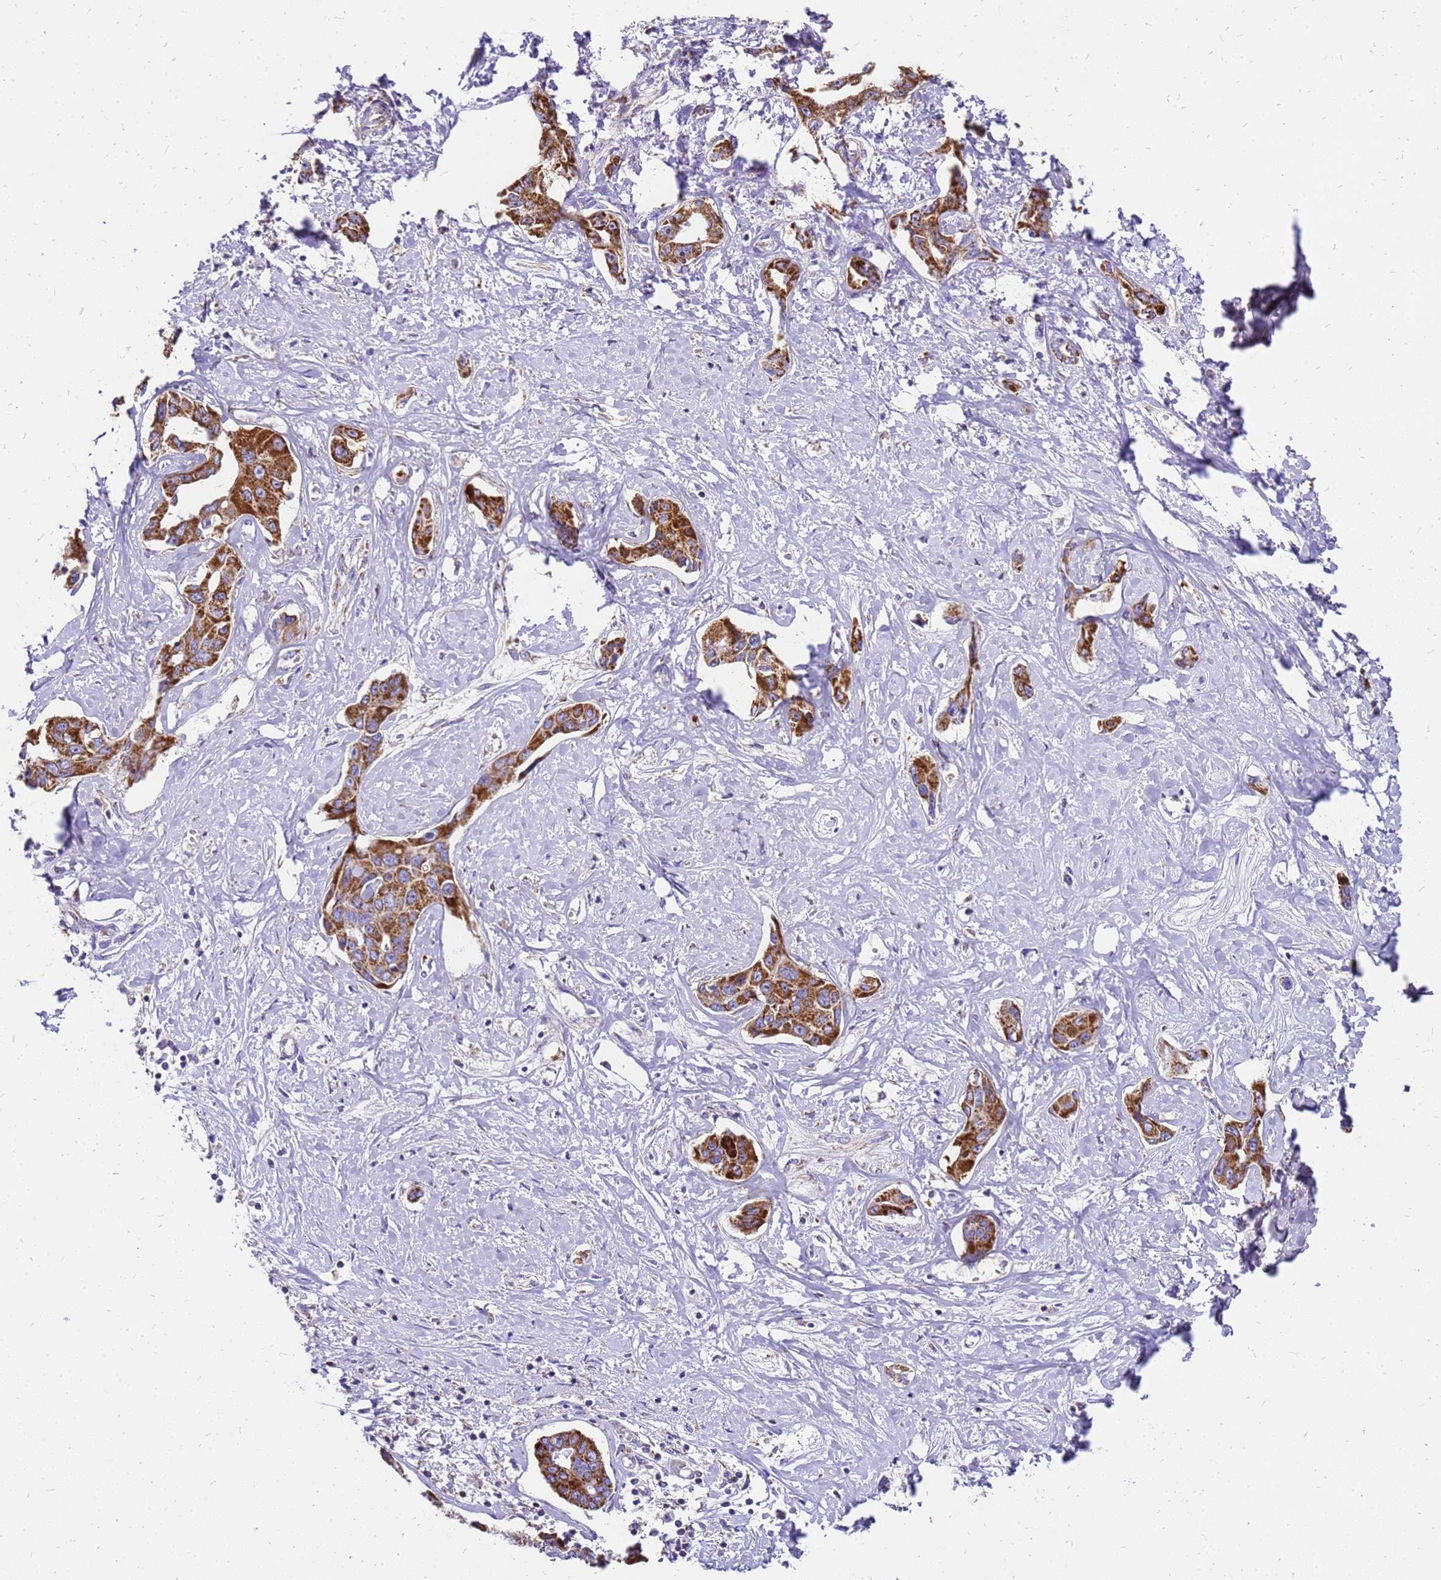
{"staining": {"intensity": "strong", "quantity": ">75%", "location": "cytoplasmic/membranous"}, "tissue": "liver cancer", "cell_type": "Tumor cells", "image_type": "cancer", "snomed": [{"axis": "morphology", "description": "Cholangiocarcinoma"}, {"axis": "topography", "description": "Liver"}], "caption": "A brown stain shows strong cytoplasmic/membranous positivity of a protein in liver cancer tumor cells. (IHC, brightfield microscopy, high magnification).", "gene": "MRPS26", "patient": {"sex": "male", "age": 59}}